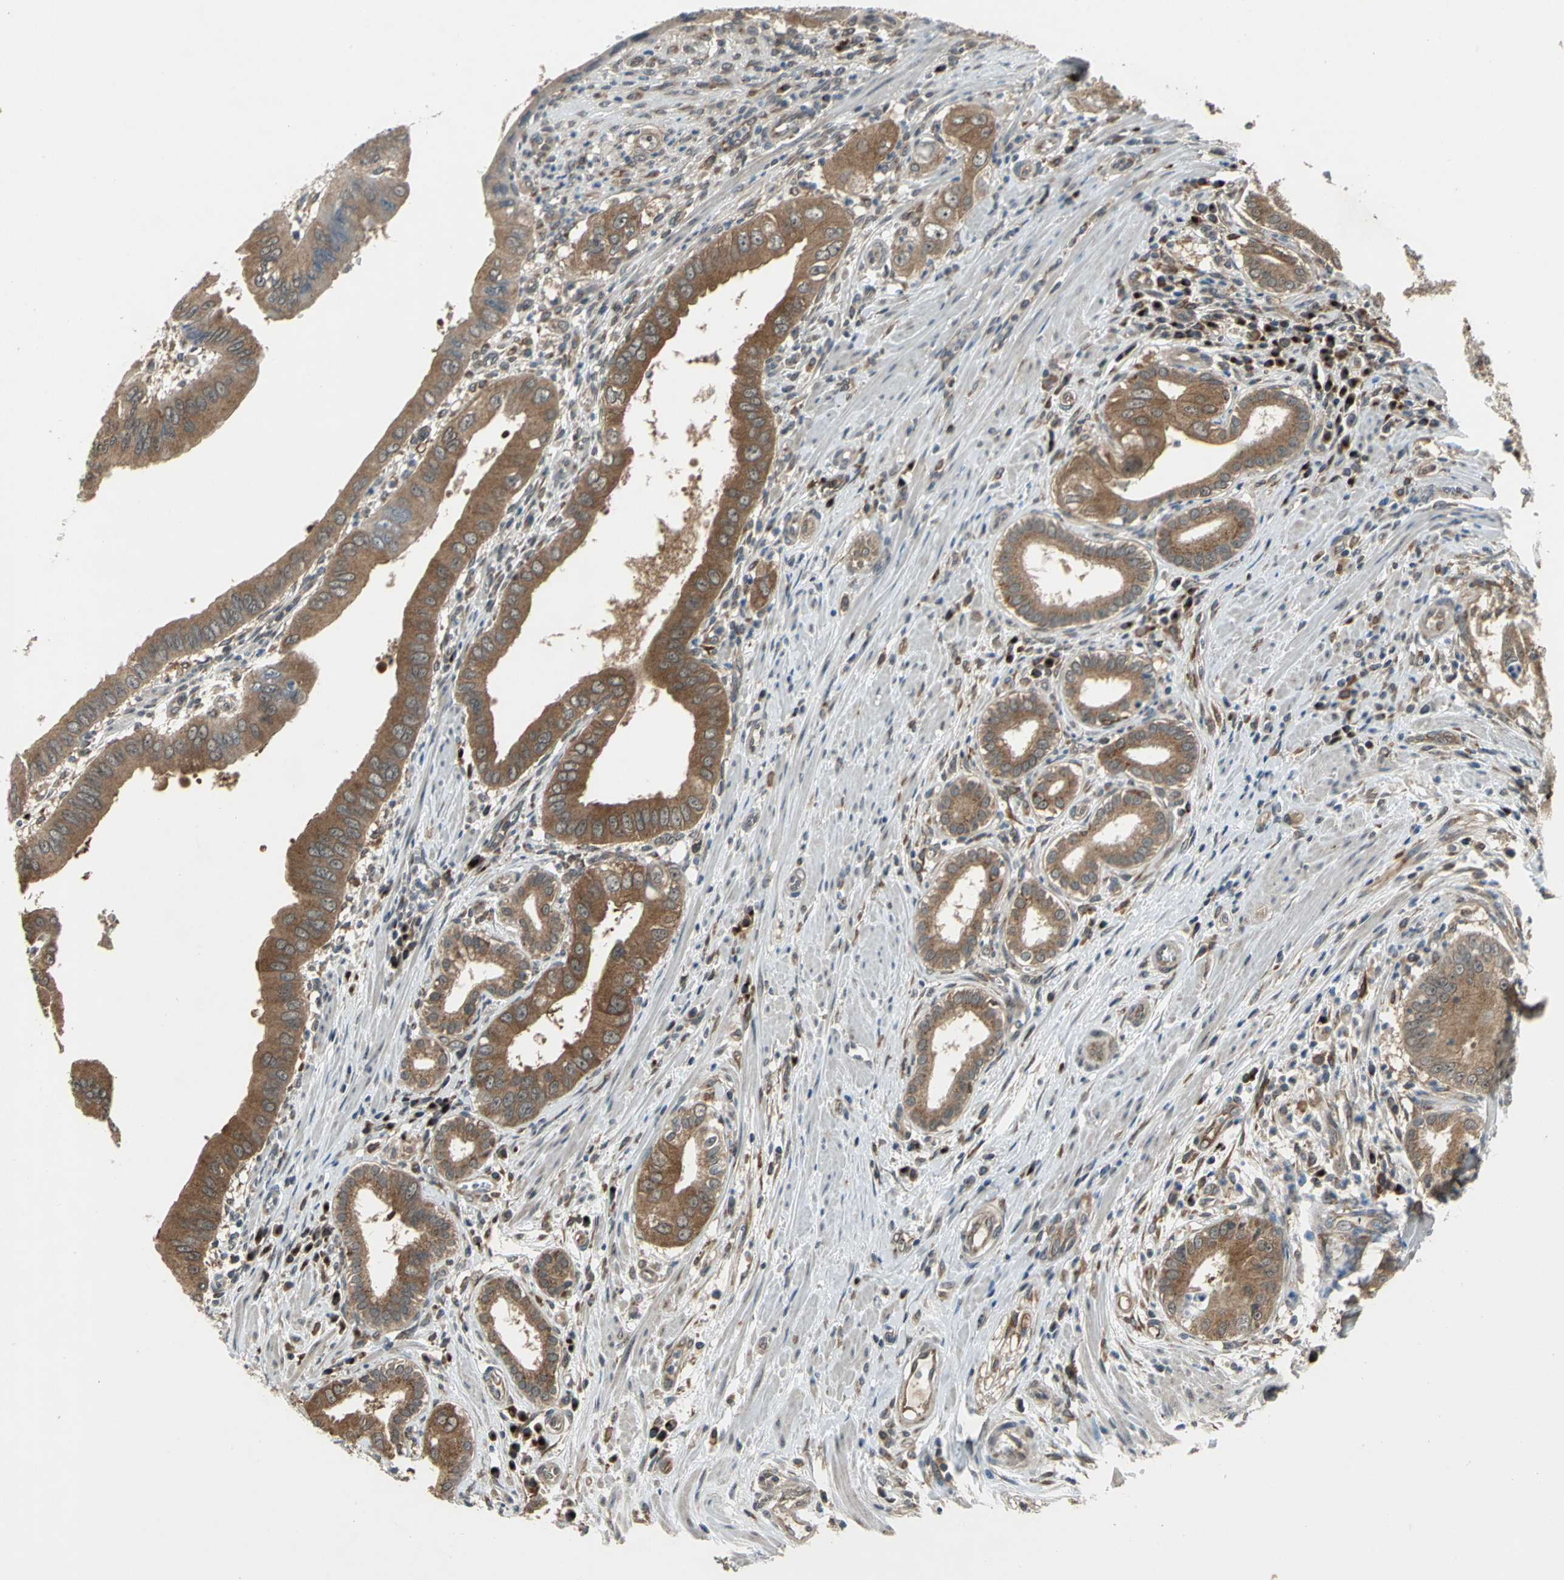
{"staining": {"intensity": "moderate", "quantity": ">75%", "location": "cytoplasmic/membranous"}, "tissue": "pancreatic cancer", "cell_type": "Tumor cells", "image_type": "cancer", "snomed": [{"axis": "morphology", "description": "Normal tissue, NOS"}, {"axis": "topography", "description": "Lymph node"}], "caption": "A brown stain highlights moderate cytoplasmic/membranous positivity of a protein in pancreatic cancer tumor cells.", "gene": "NFKBIE", "patient": {"sex": "male", "age": 50}}